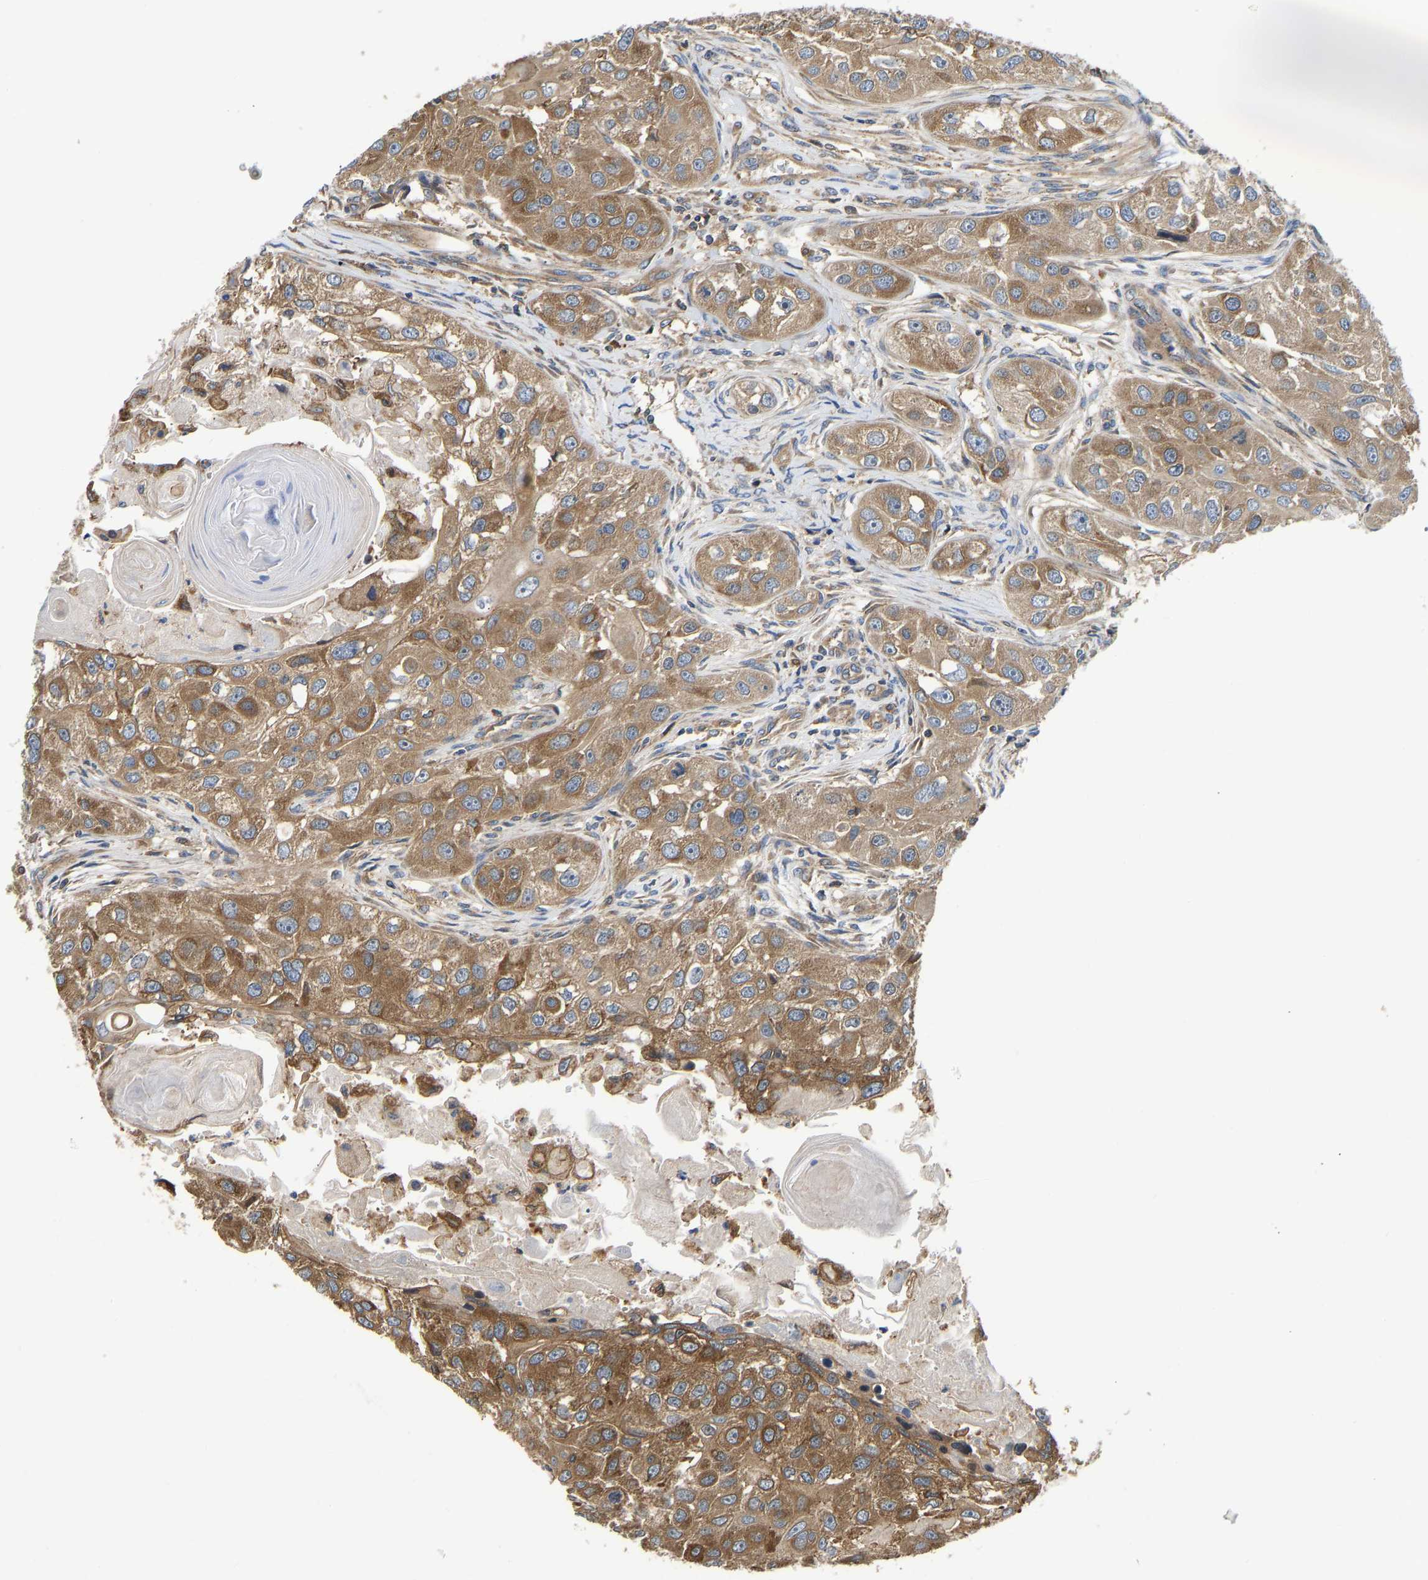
{"staining": {"intensity": "moderate", "quantity": ">75%", "location": "cytoplasmic/membranous"}, "tissue": "head and neck cancer", "cell_type": "Tumor cells", "image_type": "cancer", "snomed": [{"axis": "morphology", "description": "Normal tissue, NOS"}, {"axis": "morphology", "description": "Squamous cell carcinoma, NOS"}, {"axis": "topography", "description": "Skeletal muscle"}, {"axis": "topography", "description": "Head-Neck"}], "caption": "High-power microscopy captured an immunohistochemistry photomicrograph of squamous cell carcinoma (head and neck), revealing moderate cytoplasmic/membranous staining in approximately >75% of tumor cells.", "gene": "FLNB", "patient": {"sex": "male", "age": 51}}